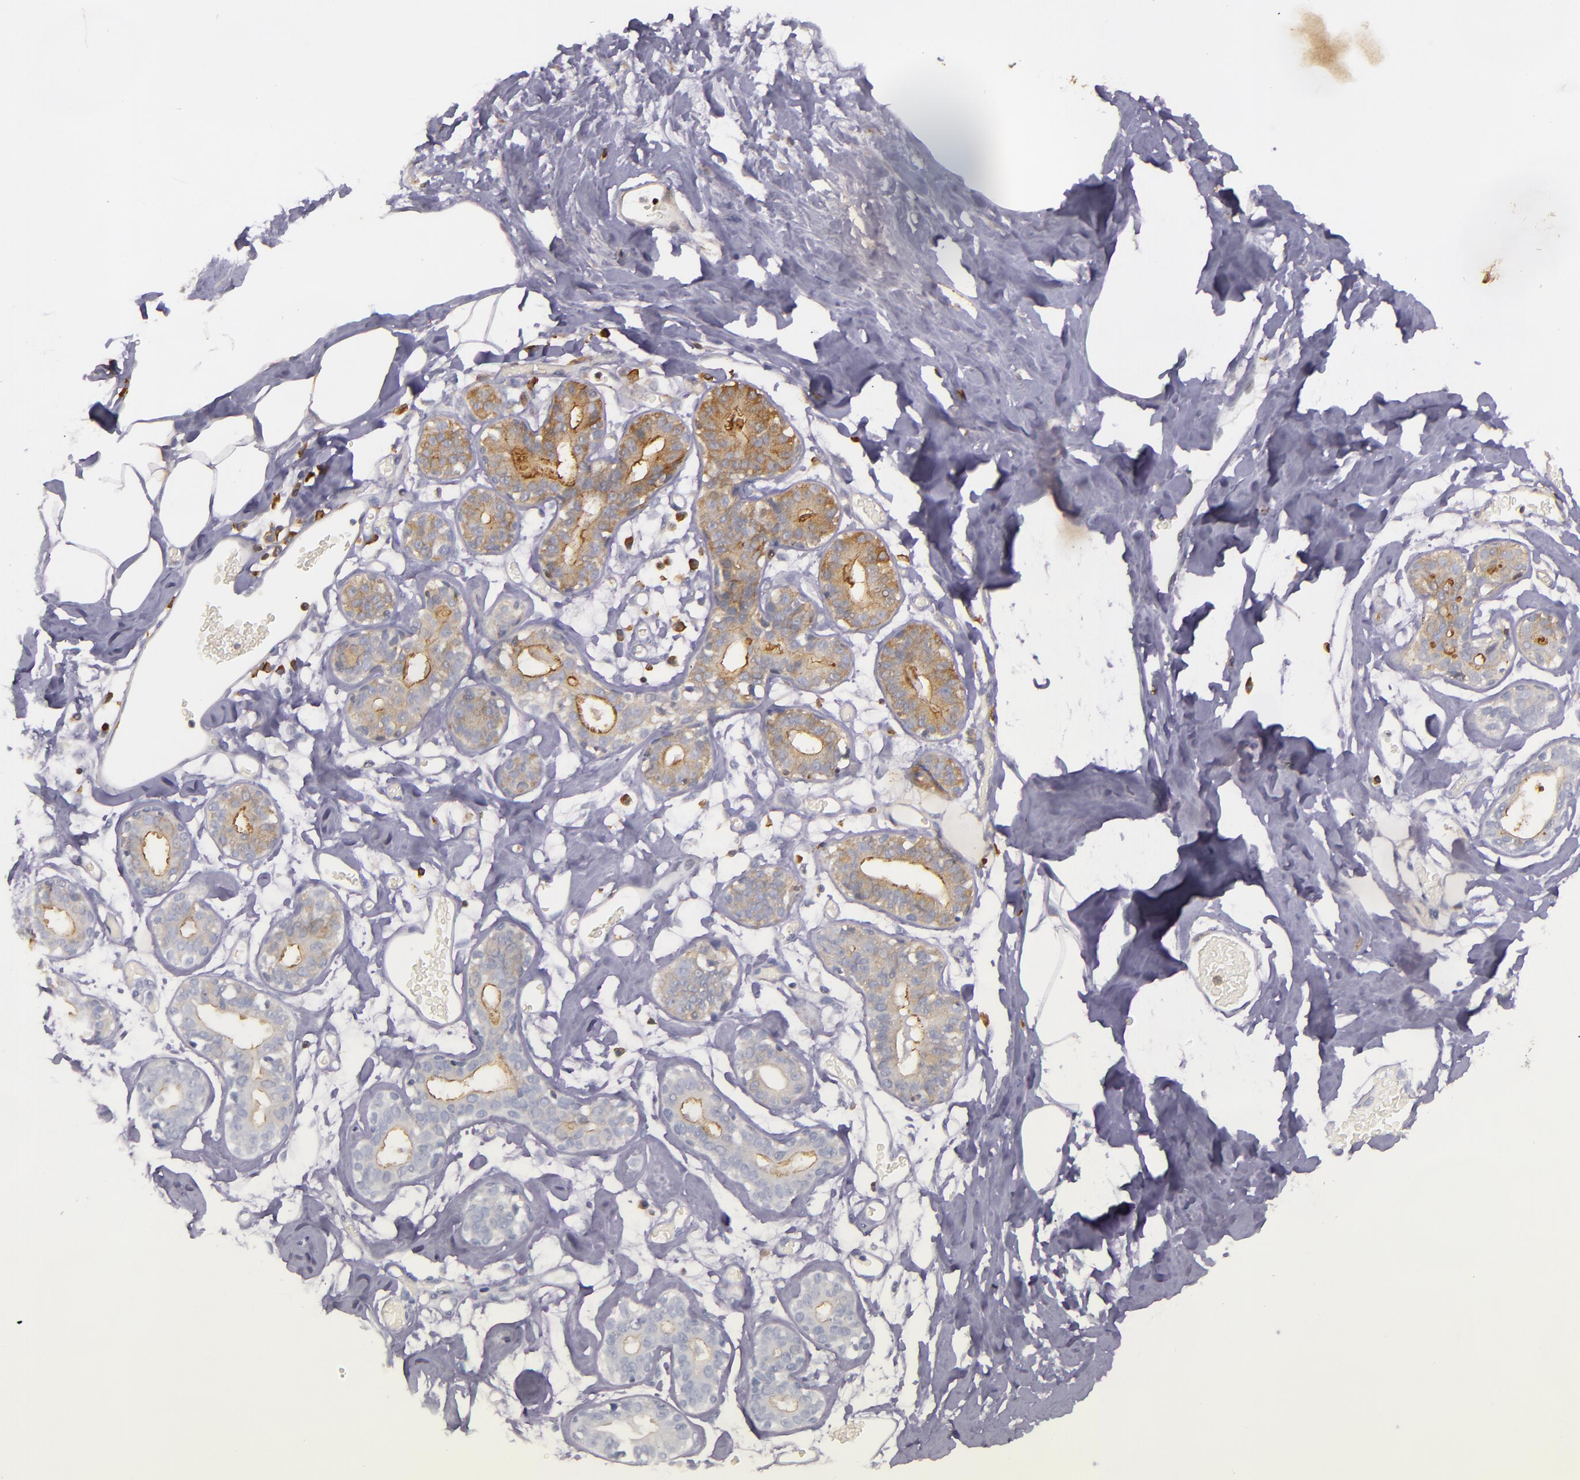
{"staining": {"intensity": "weak", "quantity": "<25%", "location": "cytoplasmic/membranous"}, "tissue": "breast", "cell_type": "Adipocytes", "image_type": "normal", "snomed": [{"axis": "morphology", "description": "Normal tissue, NOS"}, {"axis": "topography", "description": "Breast"}], "caption": "High power microscopy image of an immunohistochemistry micrograph of unremarkable breast, revealing no significant expression in adipocytes.", "gene": "SLC9A3R1", "patient": {"sex": "female", "age": 23}}